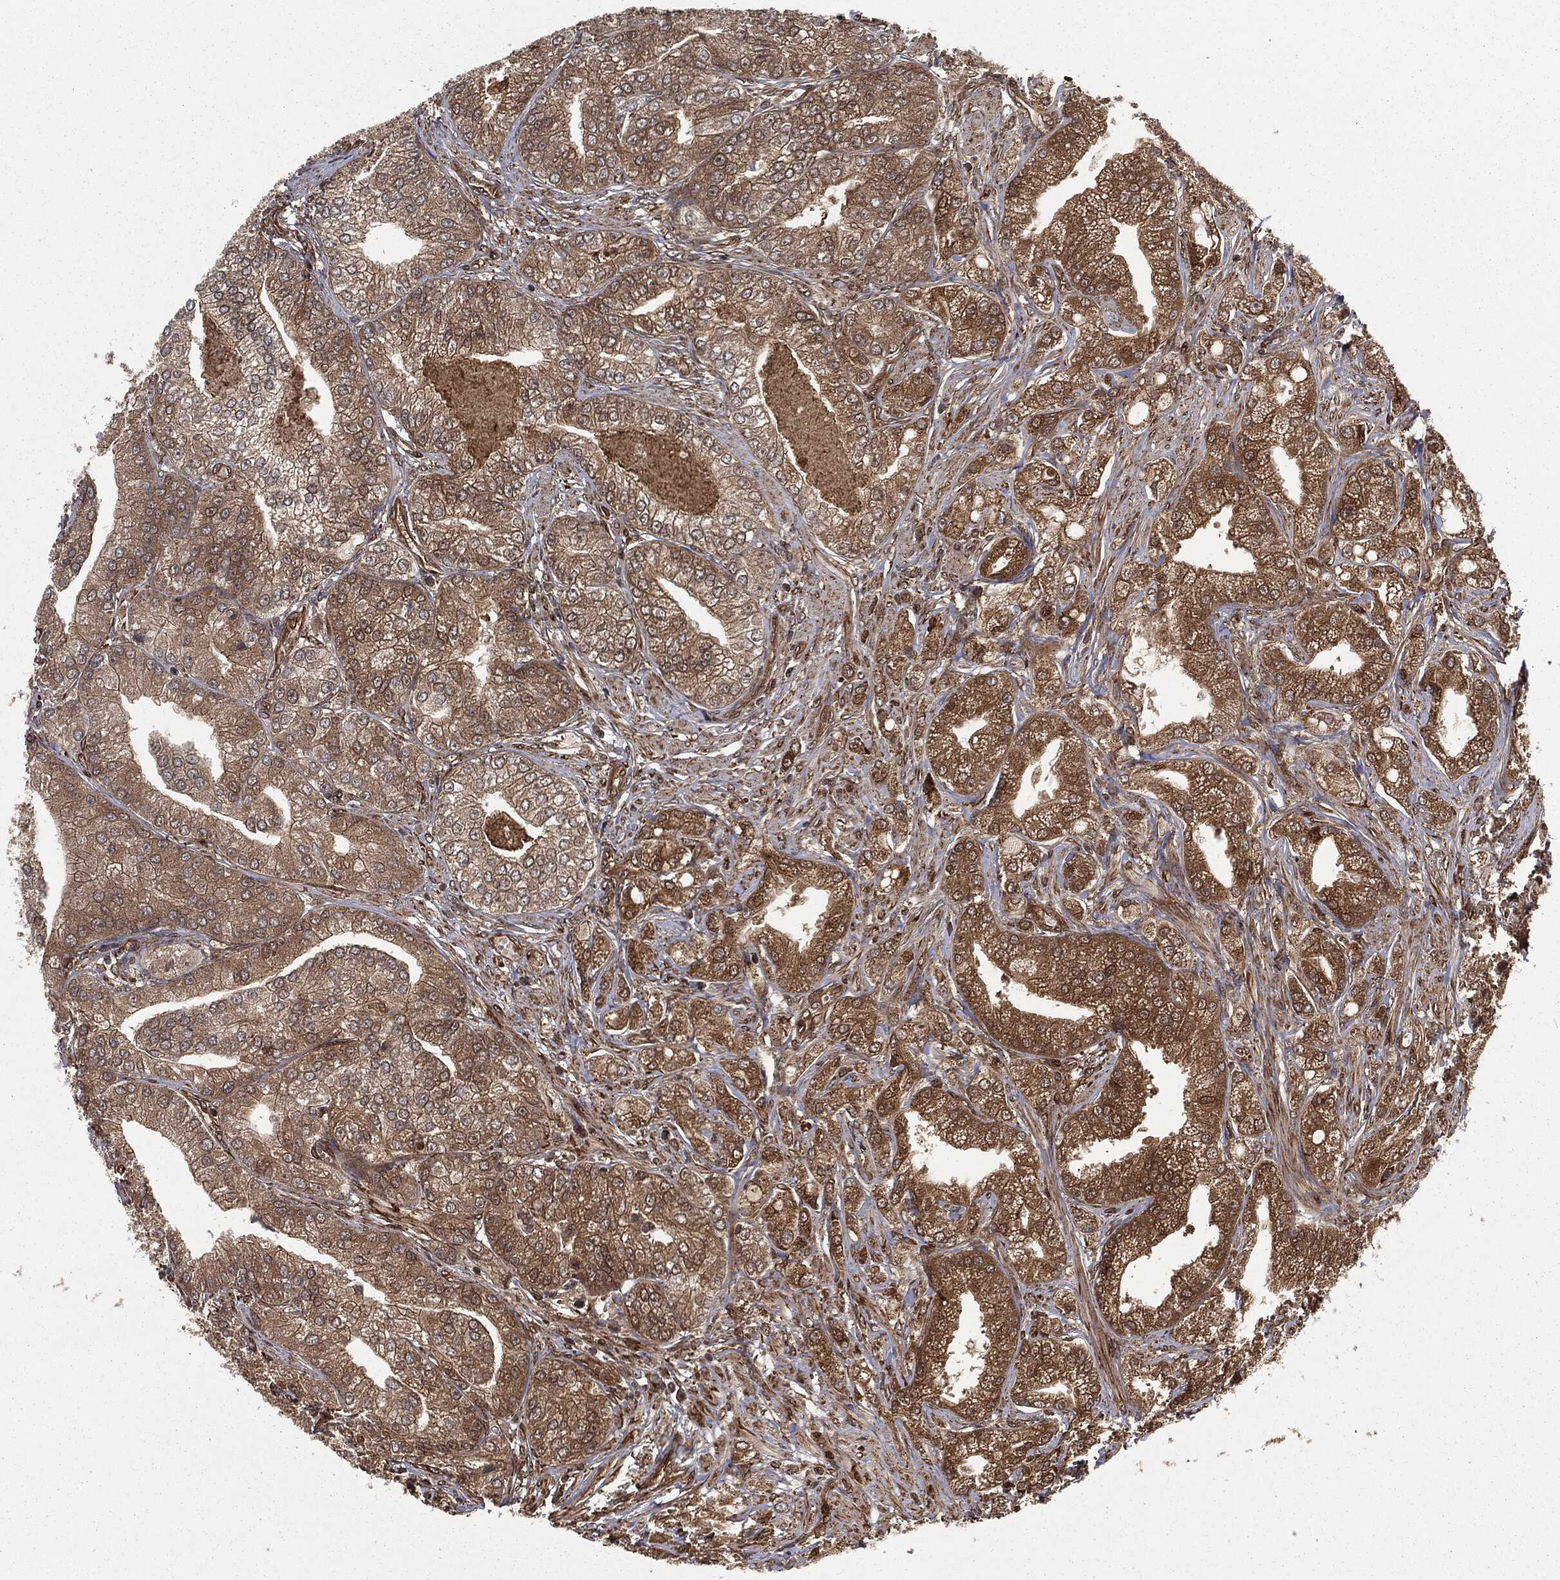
{"staining": {"intensity": "moderate", "quantity": "25%-75%", "location": "cytoplasmic/membranous"}, "tissue": "prostate cancer", "cell_type": "Tumor cells", "image_type": "cancer", "snomed": [{"axis": "morphology", "description": "Adenocarcinoma, High grade"}, {"axis": "topography", "description": "Prostate"}], "caption": "A photomicrograph of human prostate adenocarcinoma (high-grade) stained for a protein demonstrates moderate cytoplasmic/membranous brown staining in tumor cells.", "gene": "RANBP9", "patient": {"sex": "male", "age": 61}}